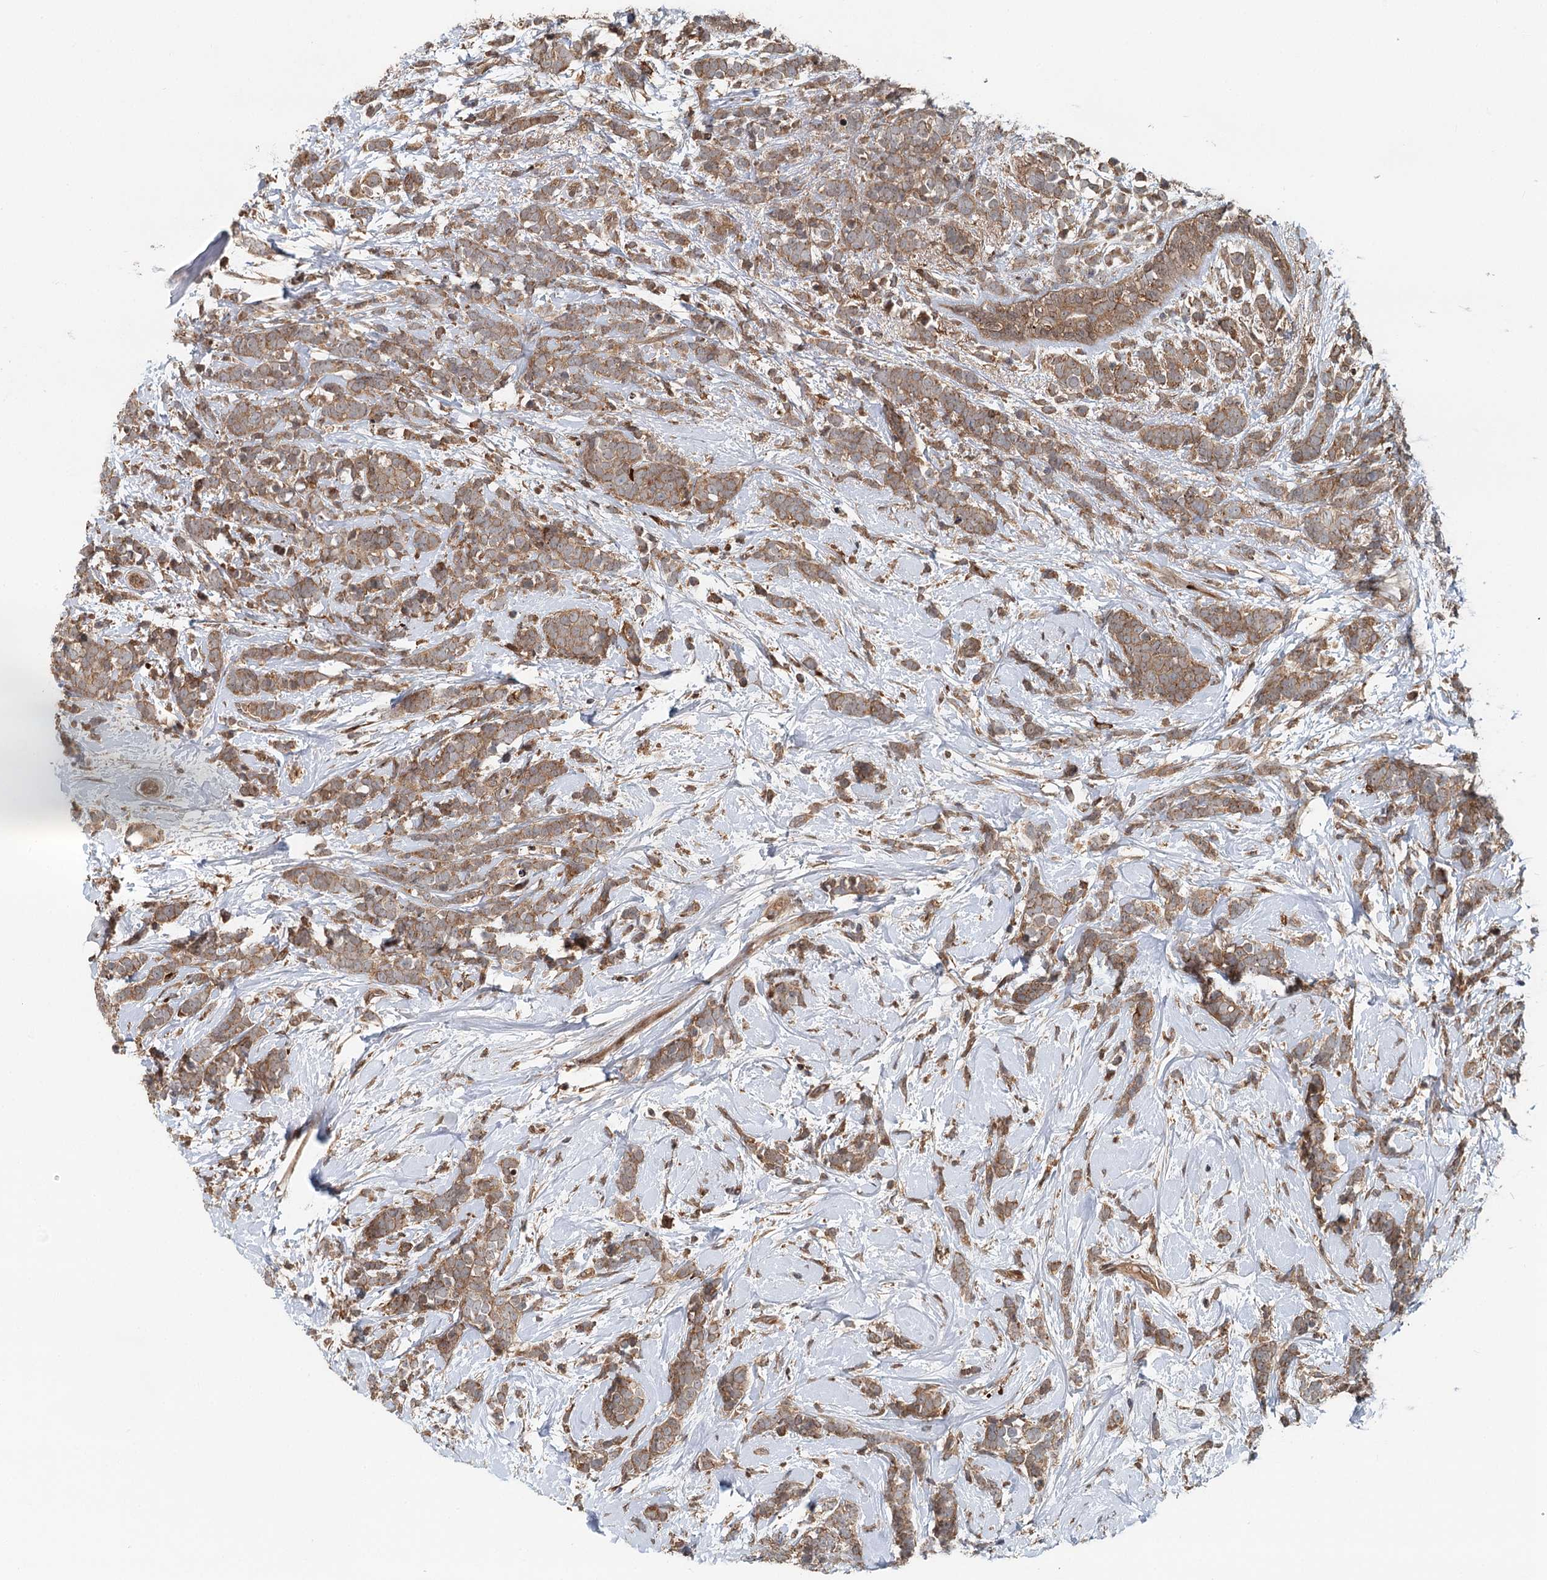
{"staining": {"intensity": "moderate", "quantity": ">75%", "location": "cytoplasmic/membranous"}, "tissue": "breast cancer", "cell_type": "Tumor cells", "image_type": "cancer", "snomed": [{"axis": "morphology", "description": "Lobular carcinoma"}, {"axis": "topography", "description": "Breast"}], "caption": "A high-resolution histopathology image shows IHC staining of breast cancer (lobular carcinoma), which reveals moderate cytoplasmic/membranous staining in approximately >75% of tumor cells. Using DAB (3,3'-diaminobenzidine) (brown) and hematoxylin (blue) stains, captured at high magnification using brightfield microscopy.", "gene": "RNF111", "patient": {"sex": "female", "age": 58}}